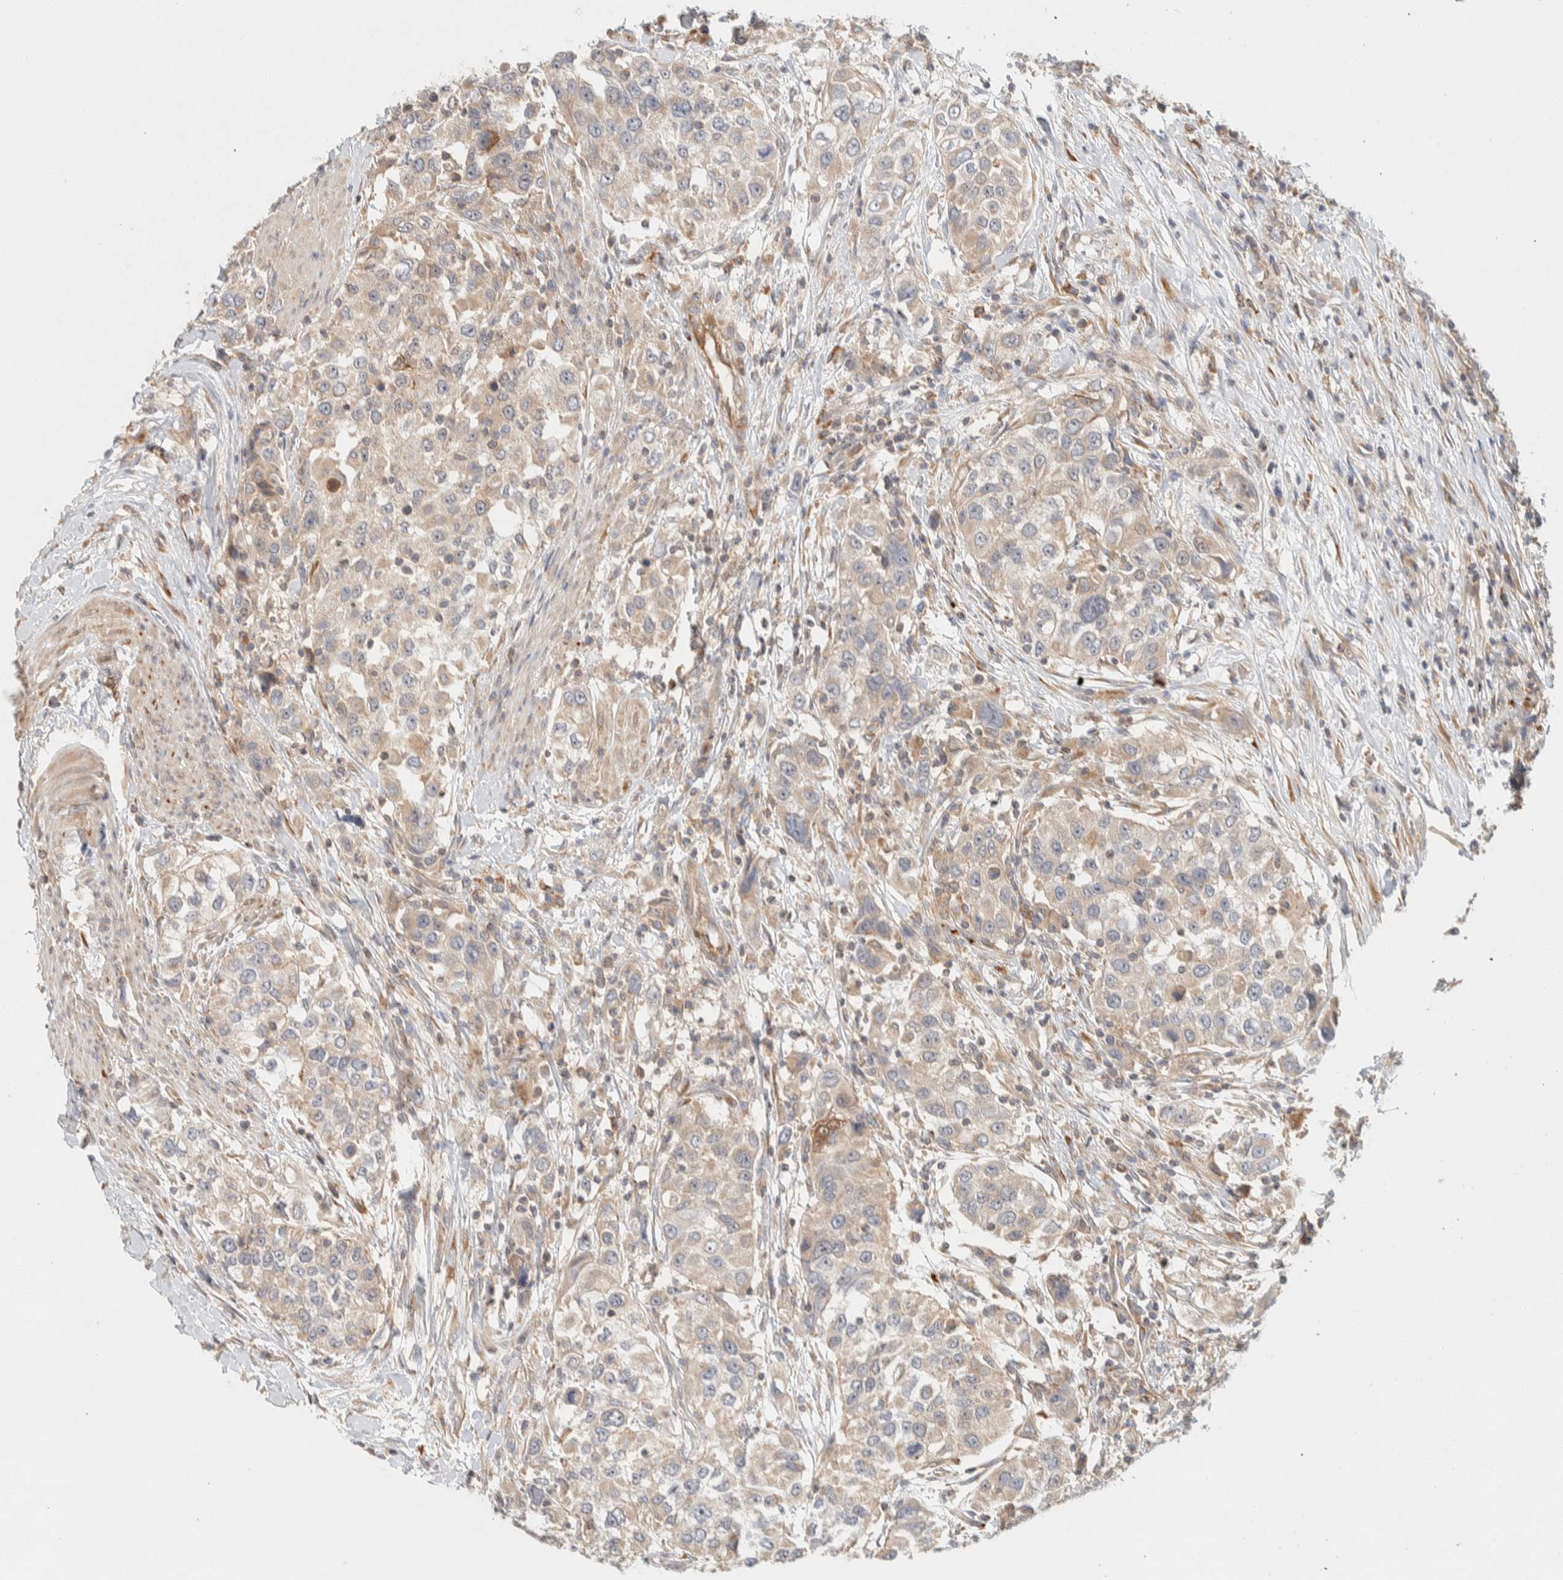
{"staining": {"intensity": "weak", "quantity": "<25%", "location": "cytoplasmic/membranous"}, "tissue": "urothelial cancer", "cell_type": "Tumor cells", "image_type": "cancer", "snomed": [{"axis": "morphology", "description": "Urothelial carcinoma, High grade"}, {"axis": "topography", "description": "Urinary bladder"}], "caption": "There is no significant positivity in tumor cells of high-grade urothelial carcinoma. Brightfield microscopy of immunohistochemistry (IHC) stained with DAB (3,3'-diaminobenzidine) (brown) and hematoxylin (blue), captured at high magnification.", "gene": "KIF9", "patient": {"sex": "female", "age": 80}}